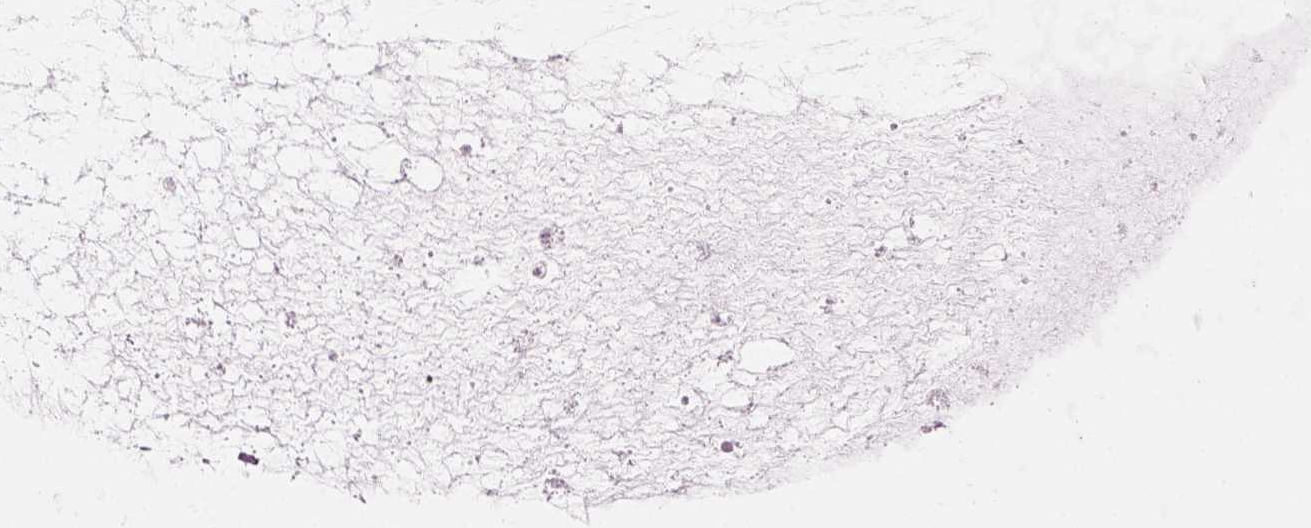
{"staining": {"intensity": "negative", "quantity": "none", "location": "none"}, "tissue": "ovarian cancer", "cell_type": "Tumor cells", "image_type": "cancer", "snomed": [{"axis": "morphology", "description": "Cystadenocarcinoma, mucinous, NOS"}, {"axis": "topography", "description": "Ovary"}], "caption": "Immunohistochemical staining of ovarian cancer displays no significant positivity in tumor cells.", "gene": "LRRIQ3", "patient": {"sex": "female", "age": 41}}